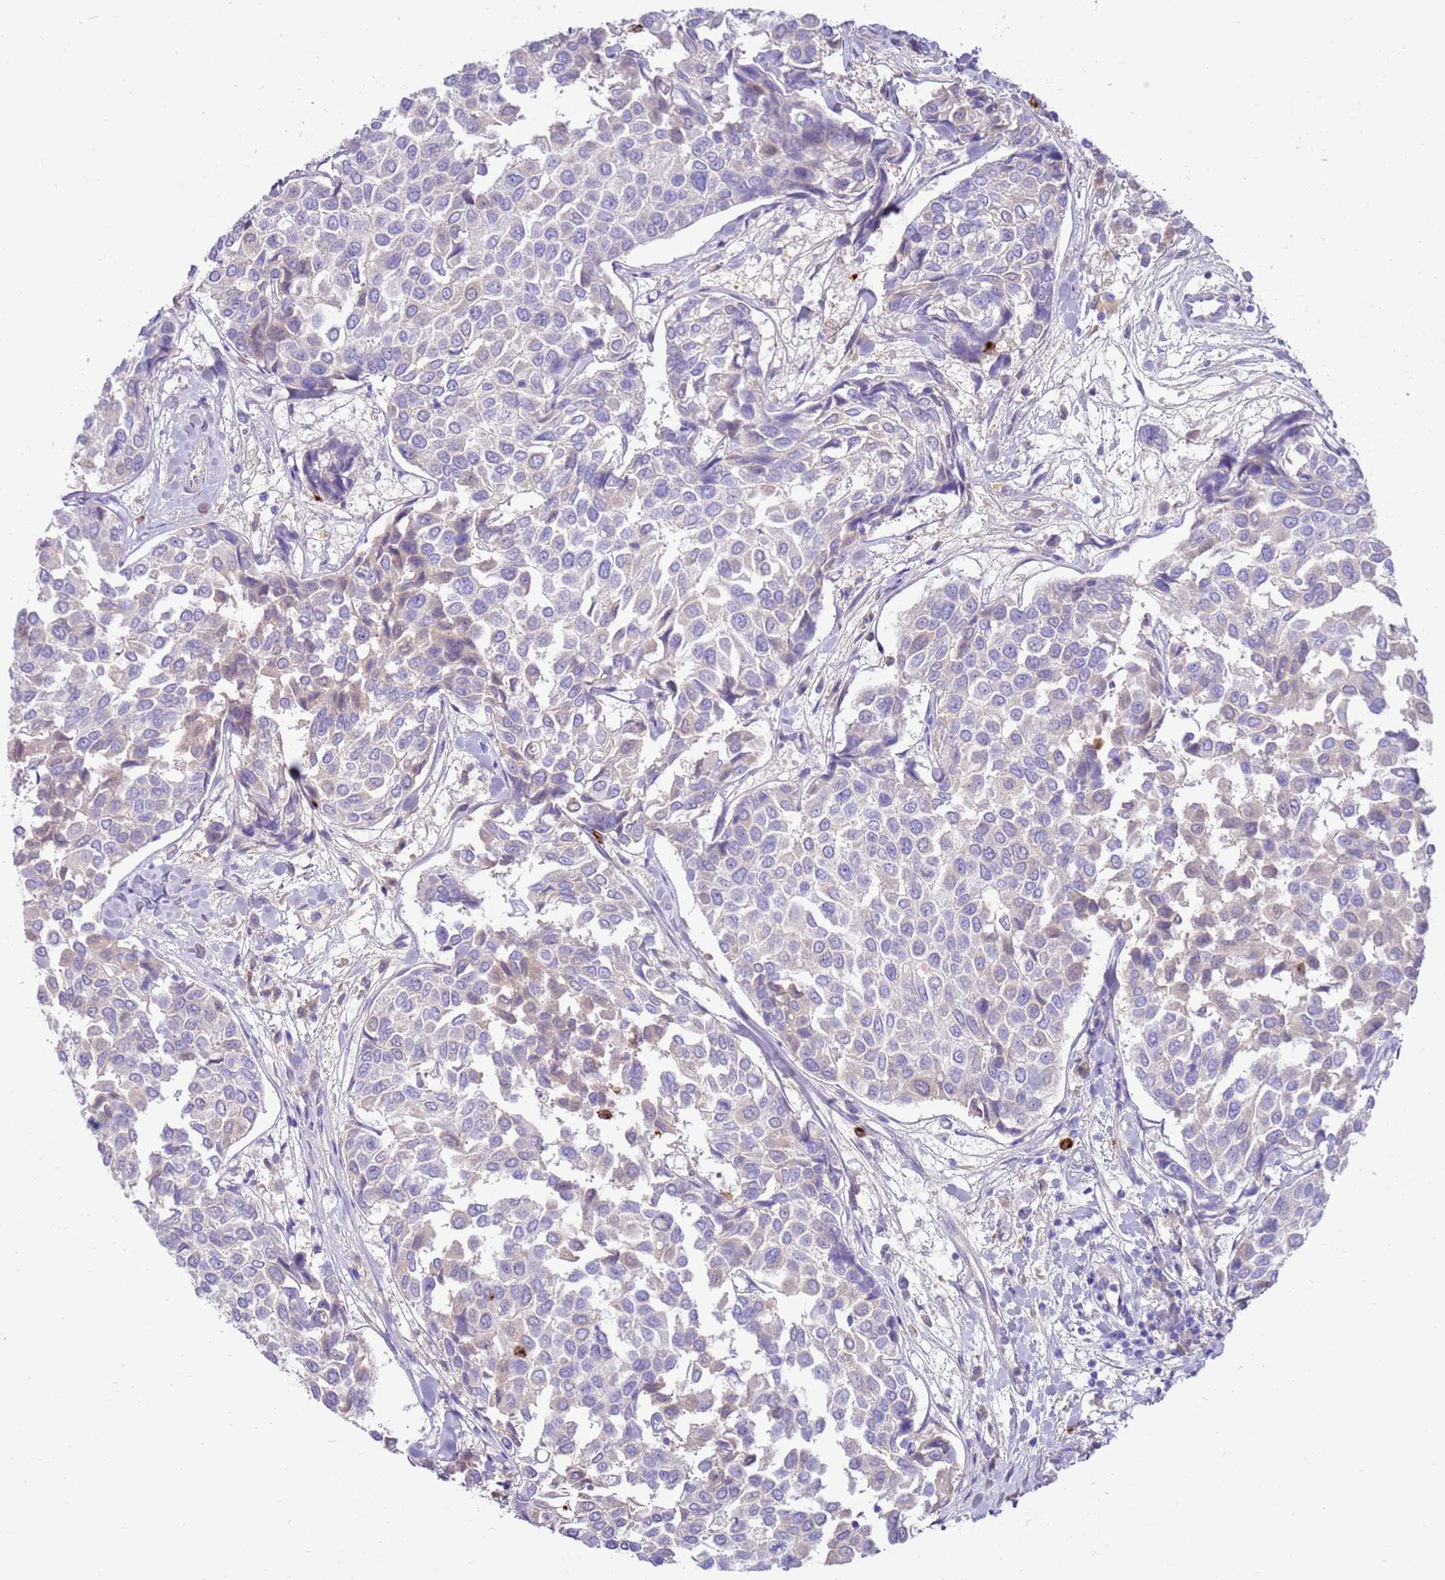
{"staining": {"intensity": "weak", "quantity": "<25%", "location": "cytoplasmic/membranous"}, "tissue": "breast cancer", "cell_type": "Tumor cells", "image_type": "cancer", "snomed": [{"axis": "morphology", "description": "Duct carcinoma"}, {"axis": "topography", "description": "Breast"}], "caption": "This image is of invasive ductal carcinoma (breast) stained with IHC to label a protein in brown with the nuclei are counter-stained blue. There is no staining in tumor cells. (Brightfield microscopy of DAB IHC at high magnification).", "gene": "EVPLL", "patient": {"sex": "female", "age": 55}}